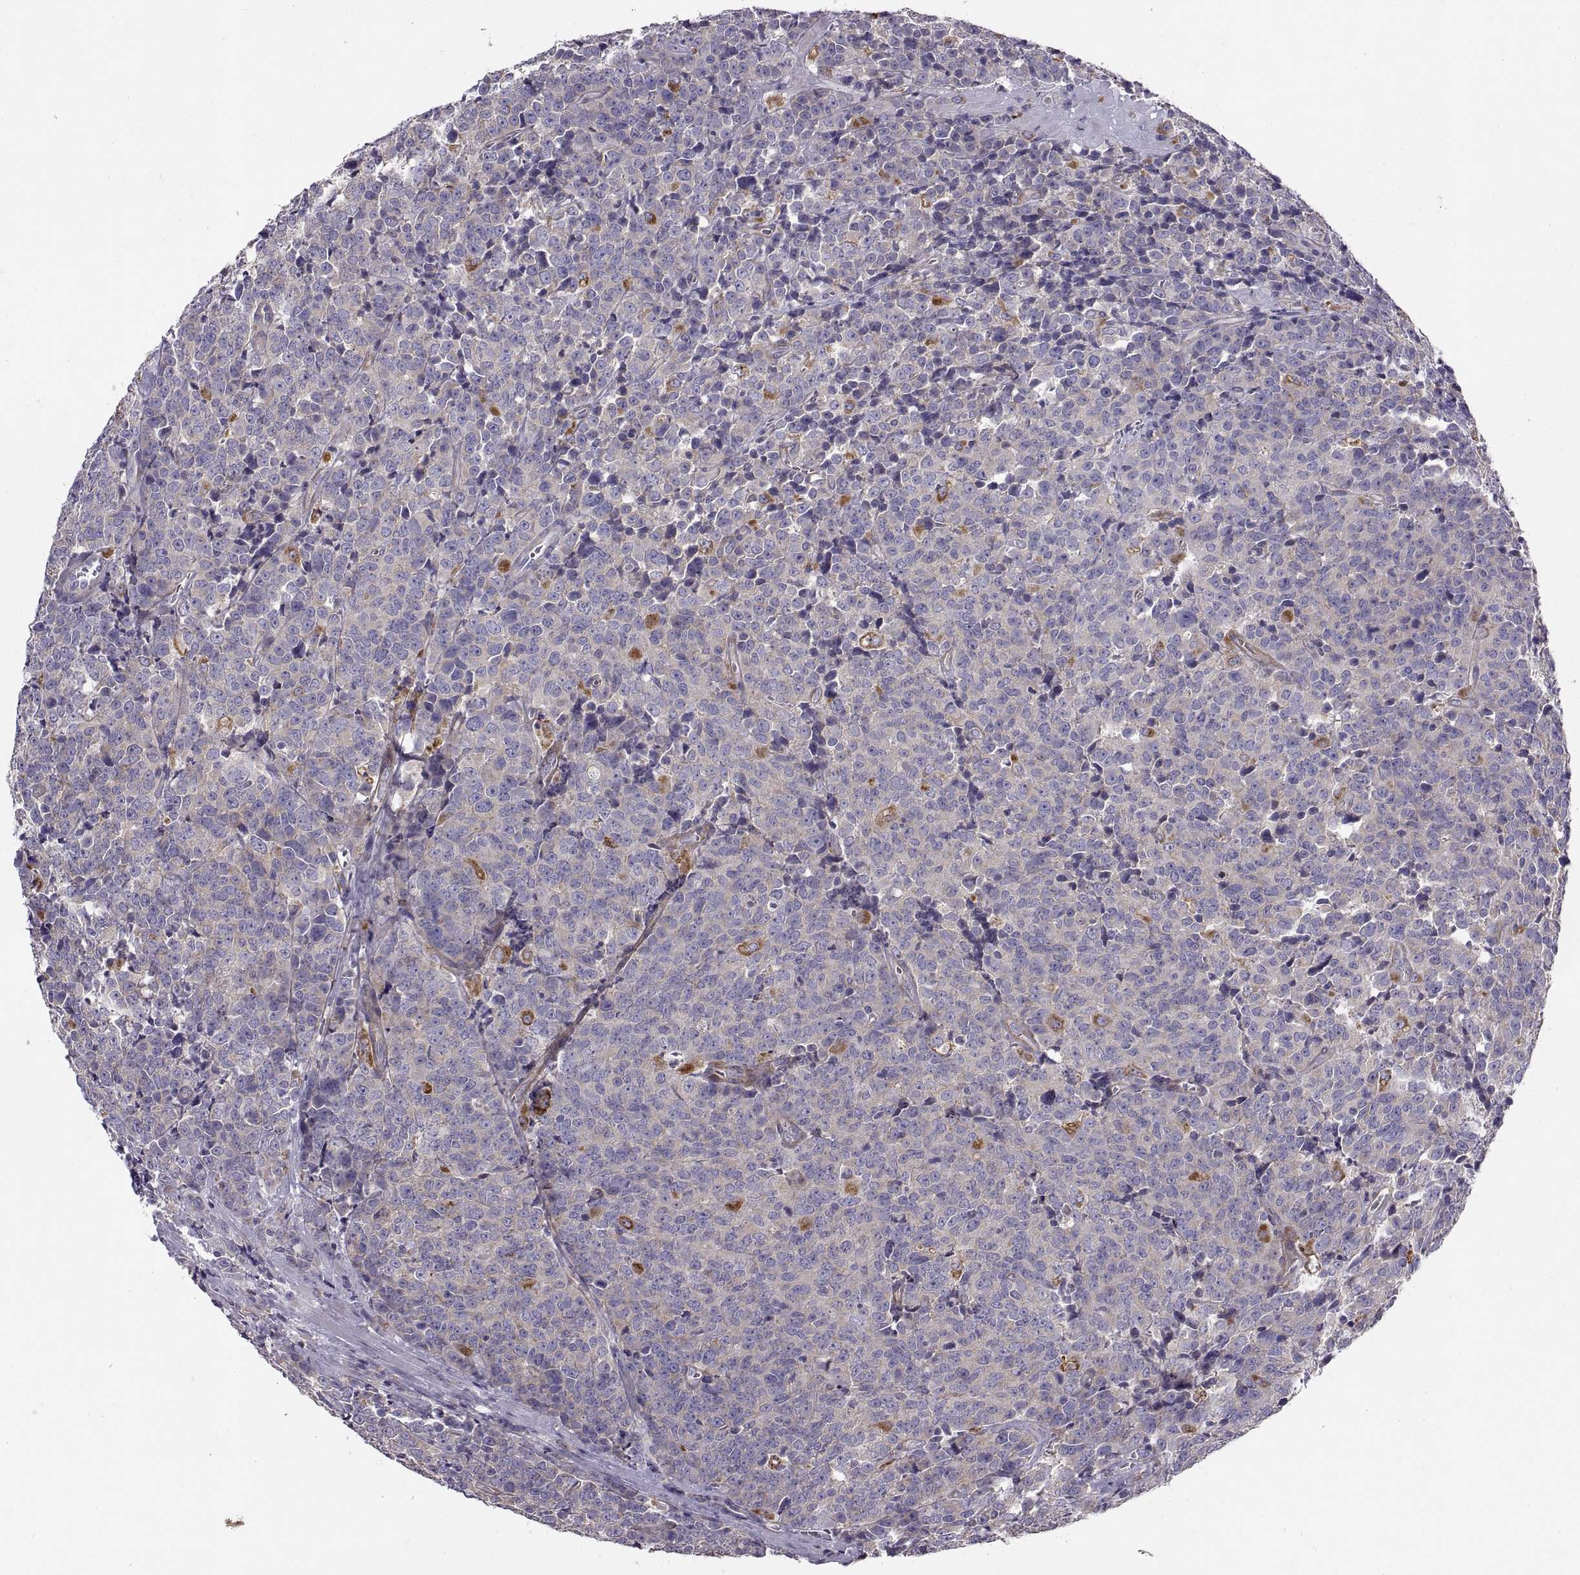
{"staining": {"intensity": "moderate", "quantity": "<25%", "location": "cytoplasmic/membranous"}, "tissue": "prostate cancer", "cell_type": "Tumor cells", "image_type": "cancer", "snomed": [{"axis": "morphology", "description": "Adenocarcinoma, NOS"}, {"axis": "topography", "description": "Prostate"}], "caption": "High-magnification brightfield microscopy of prostate cancer stained with DAB (3,3'-diaminobenzidine) (brown) and counterstained with hematoxylin (blue). tumor cells exhibit moderate cytoplasmic/membranous staining is seen in approximately<25% of cells.", "gene": "ARSL", "patient": {"sex": "male", "age": 67}}